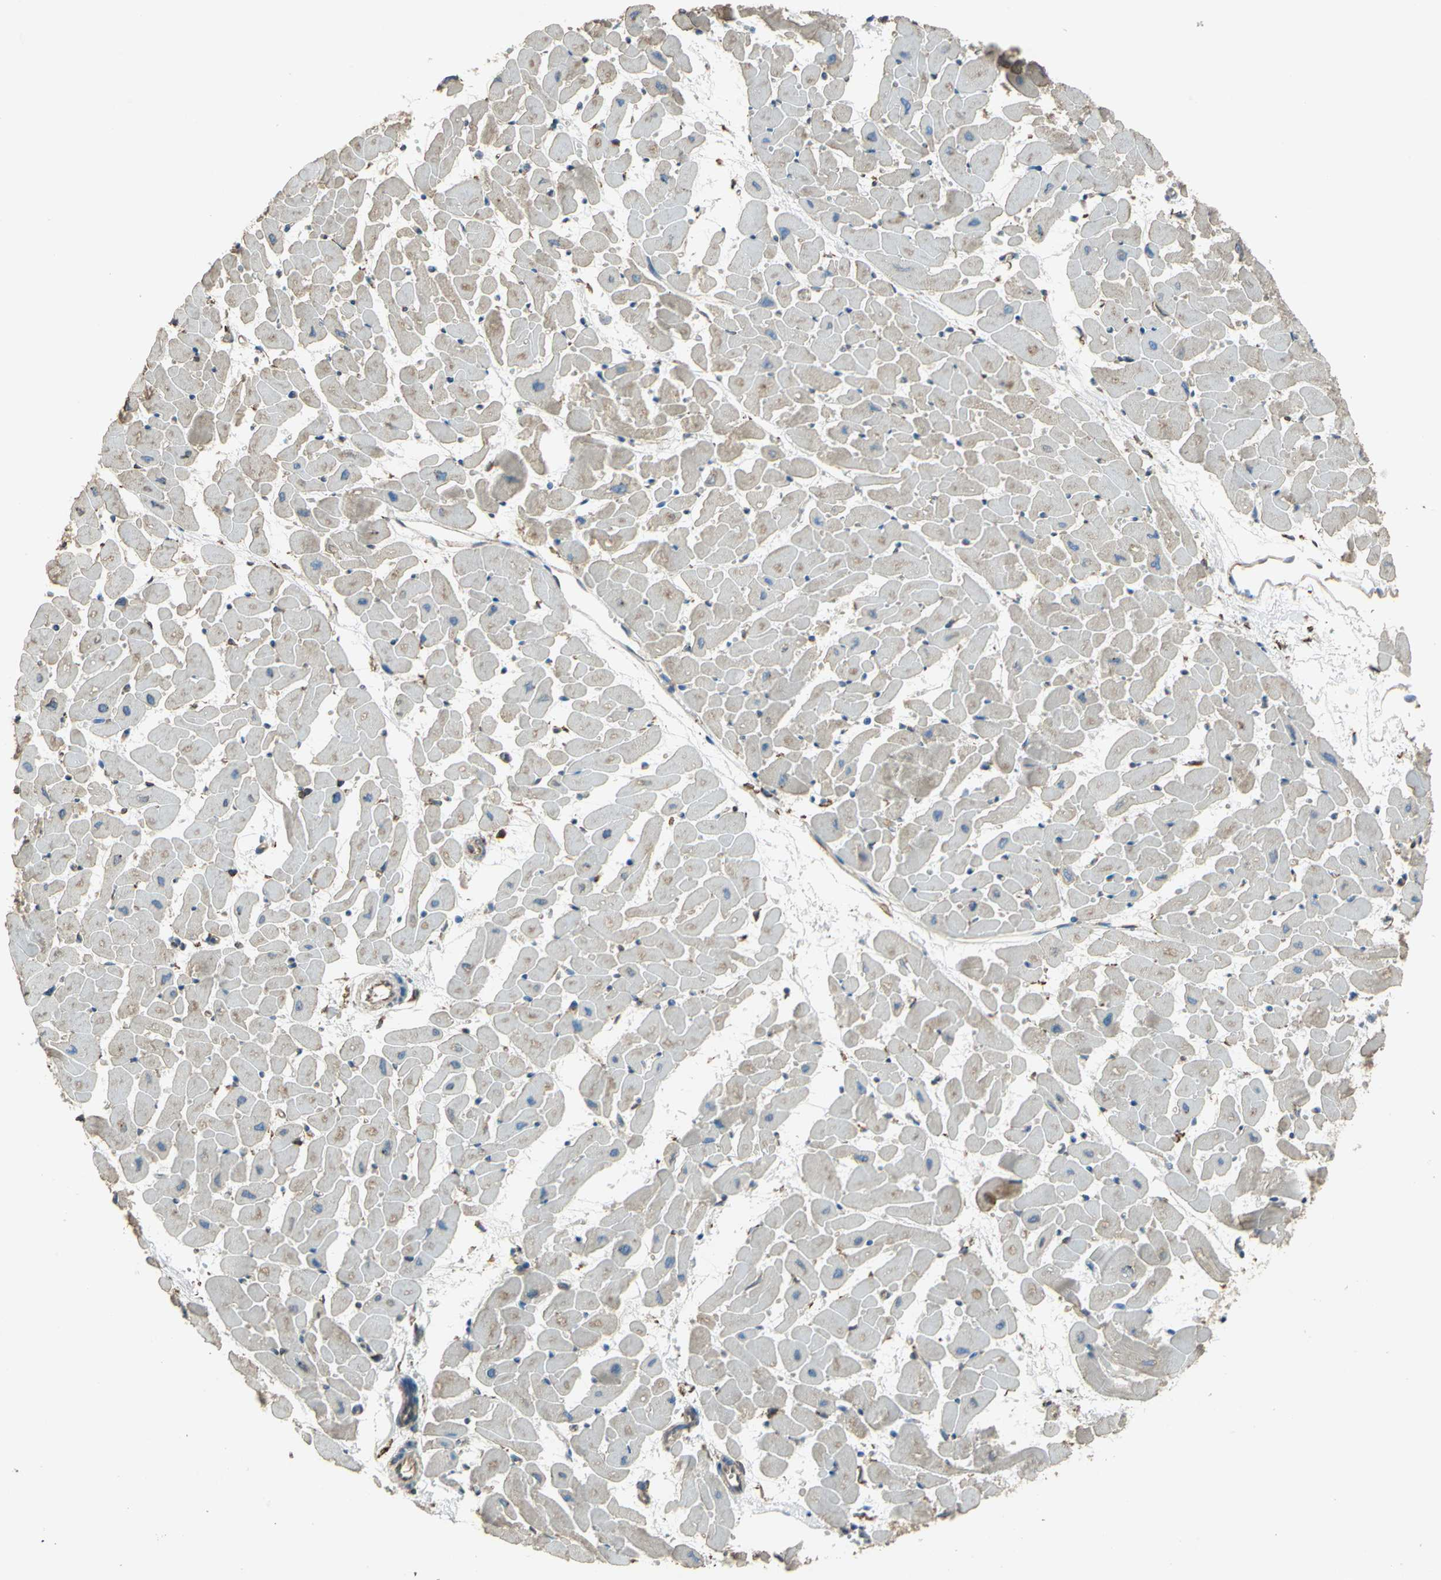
{"staining": {"intensity": "moderate", "quantity": "<25%", "location": "cytoplasmic/membranous"}, "tissue": "heart muscle", "cell_type": "Cardiomyocytes", "image_type": "normal", "snomed": [{"axis": "morphology", "description": "Normal tissue, NOS"}, {"axis": "topography", "description": "Heart"}], "caption": "Human heart muscle stained with a protein marker demonstrates moderate staining in cardiomyocytes.", "gene": "GPANK1", "patient": {"sex": "female", "age": 19}}